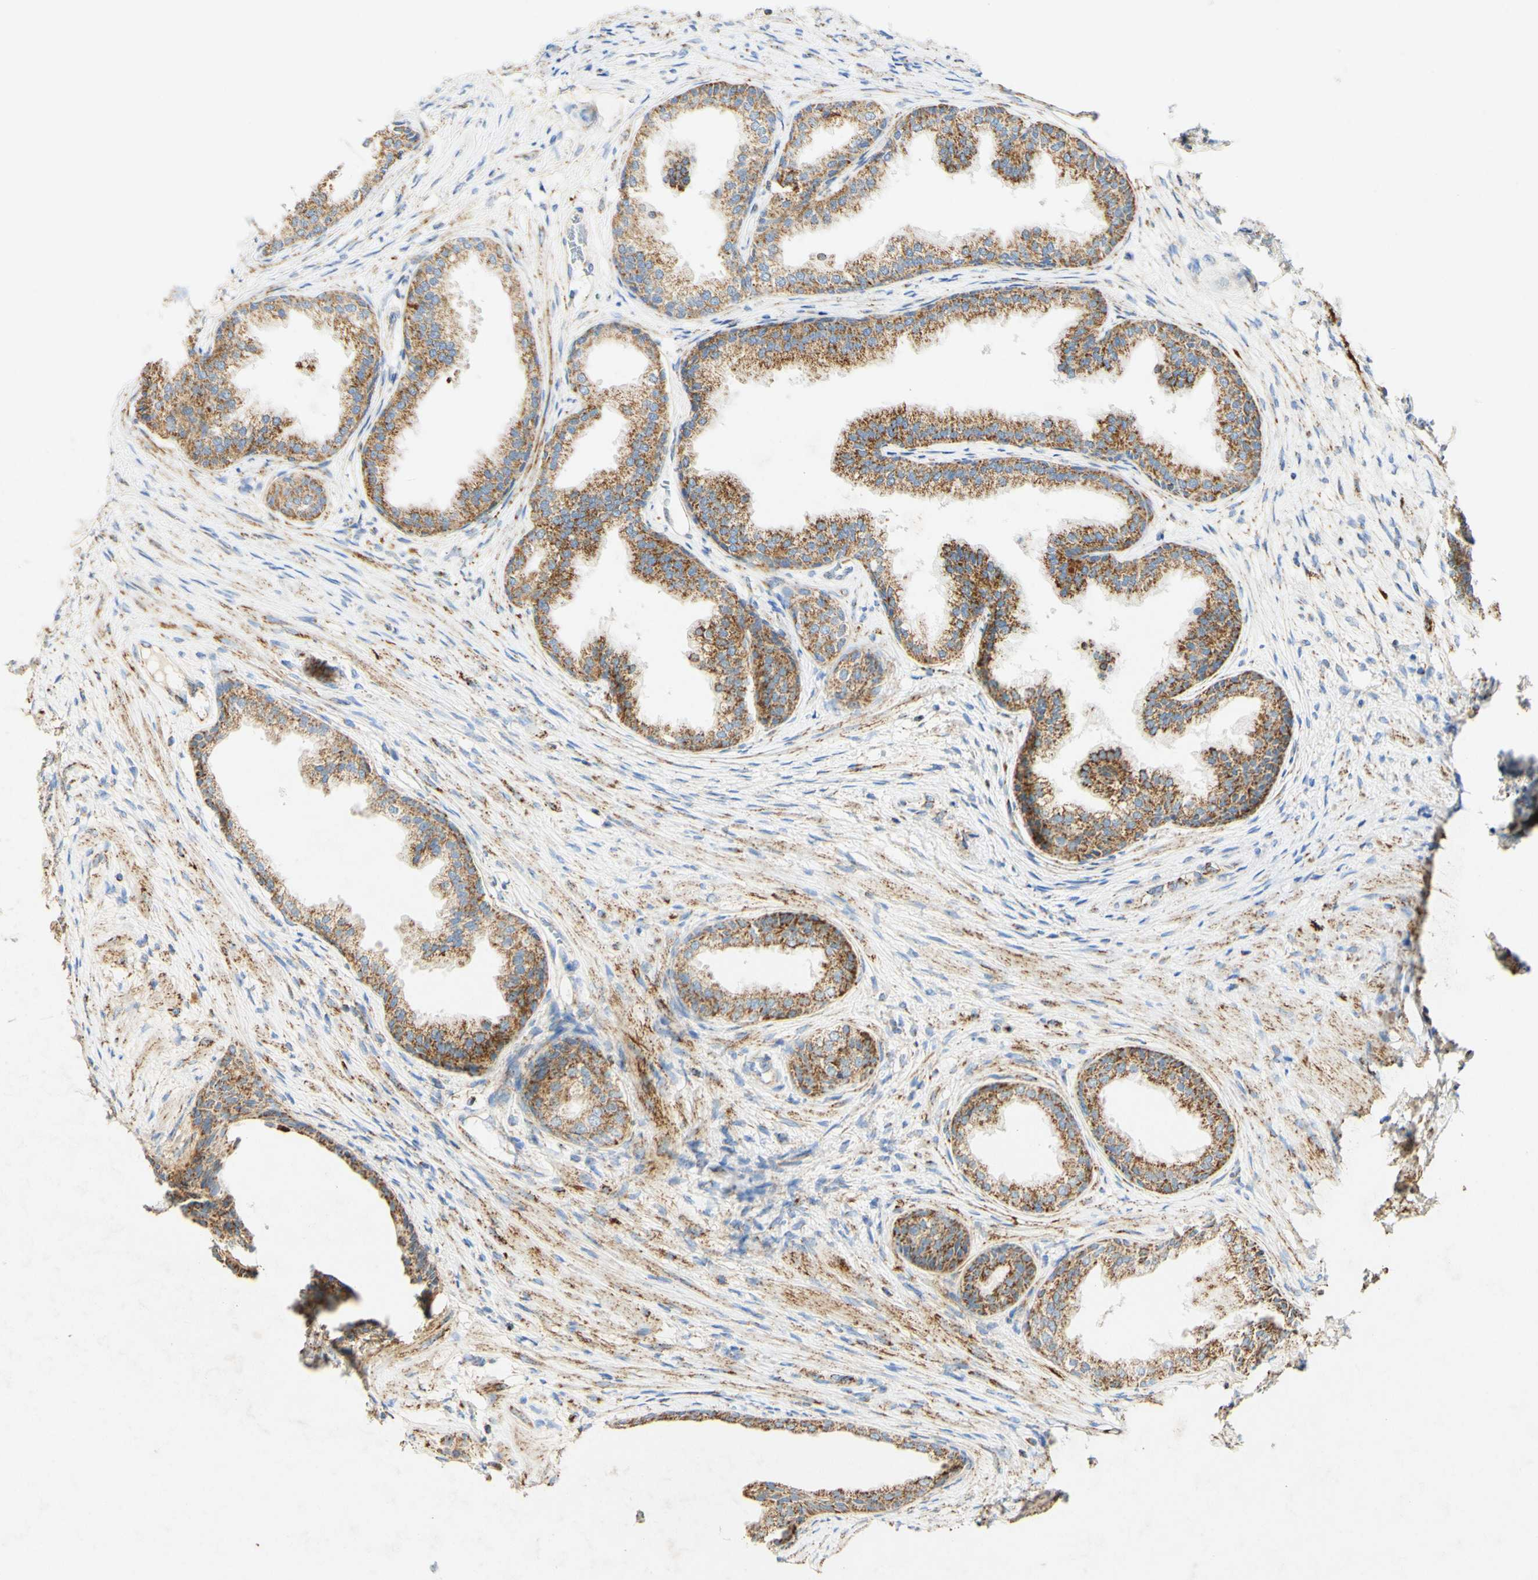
{"staining": {"intensity": "moderate", "quantity": "25%-75%", "location": "cytoplasmic/membranous"}, "tissue": "prostate", "cell_type": "Glandular cells", "image_type": "normal", "snomed": [{"axis": "morphology", "description": "Normal tissue, NOS"}, {"axis": "topography", "description": "Prostate"}], "caption": "Prostate stained for a protein reveals moderate cytoplasmic/membranous positivity in glandular cells. The protein of interest is shown in brown color, while the nuclei are stained blue.", "gene": "OXCT1", "patient": {"sex": "male", "age": 76}}